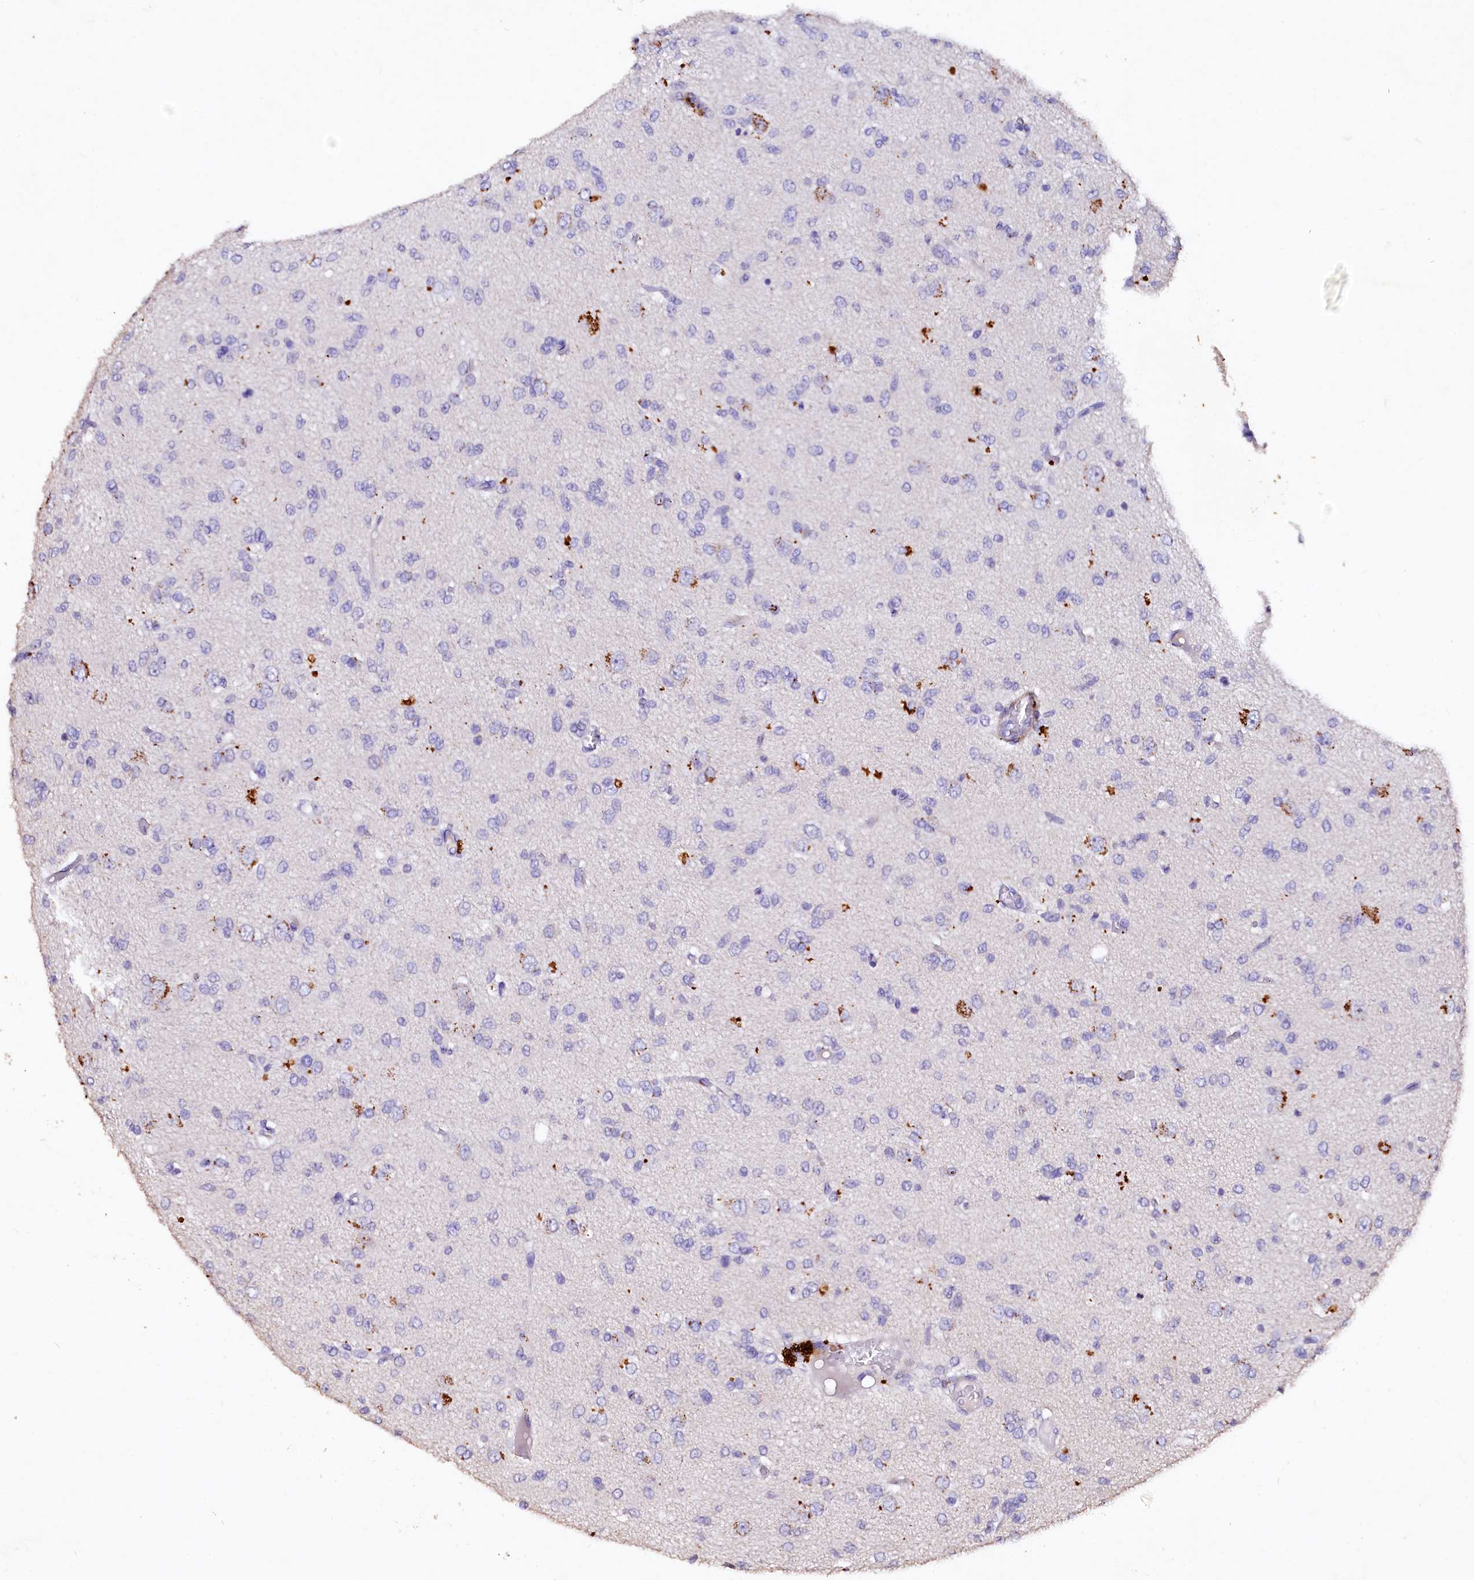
{"staining": {"intensity": "negative", "quantity": "none", "location": "none"}, "tissue": "glioma", "cell_type": "Tumor cells", "image_type": "cancer", "snomed": [{"axis": "morphology", "description": "Glioma, malignant, High grade"}, {"axis": "topography", "description": "Brain"}], "caption": "High magnification brightfield microscopy of high-grade glioma (malignant) stained with DAB (brown) and counterstained with hematoxylin (blue): tumor cells show no significant expression. Nuclei are stained in blue.", "gene": "VPS36", "patient": {"sex": "female", "age": 59}}